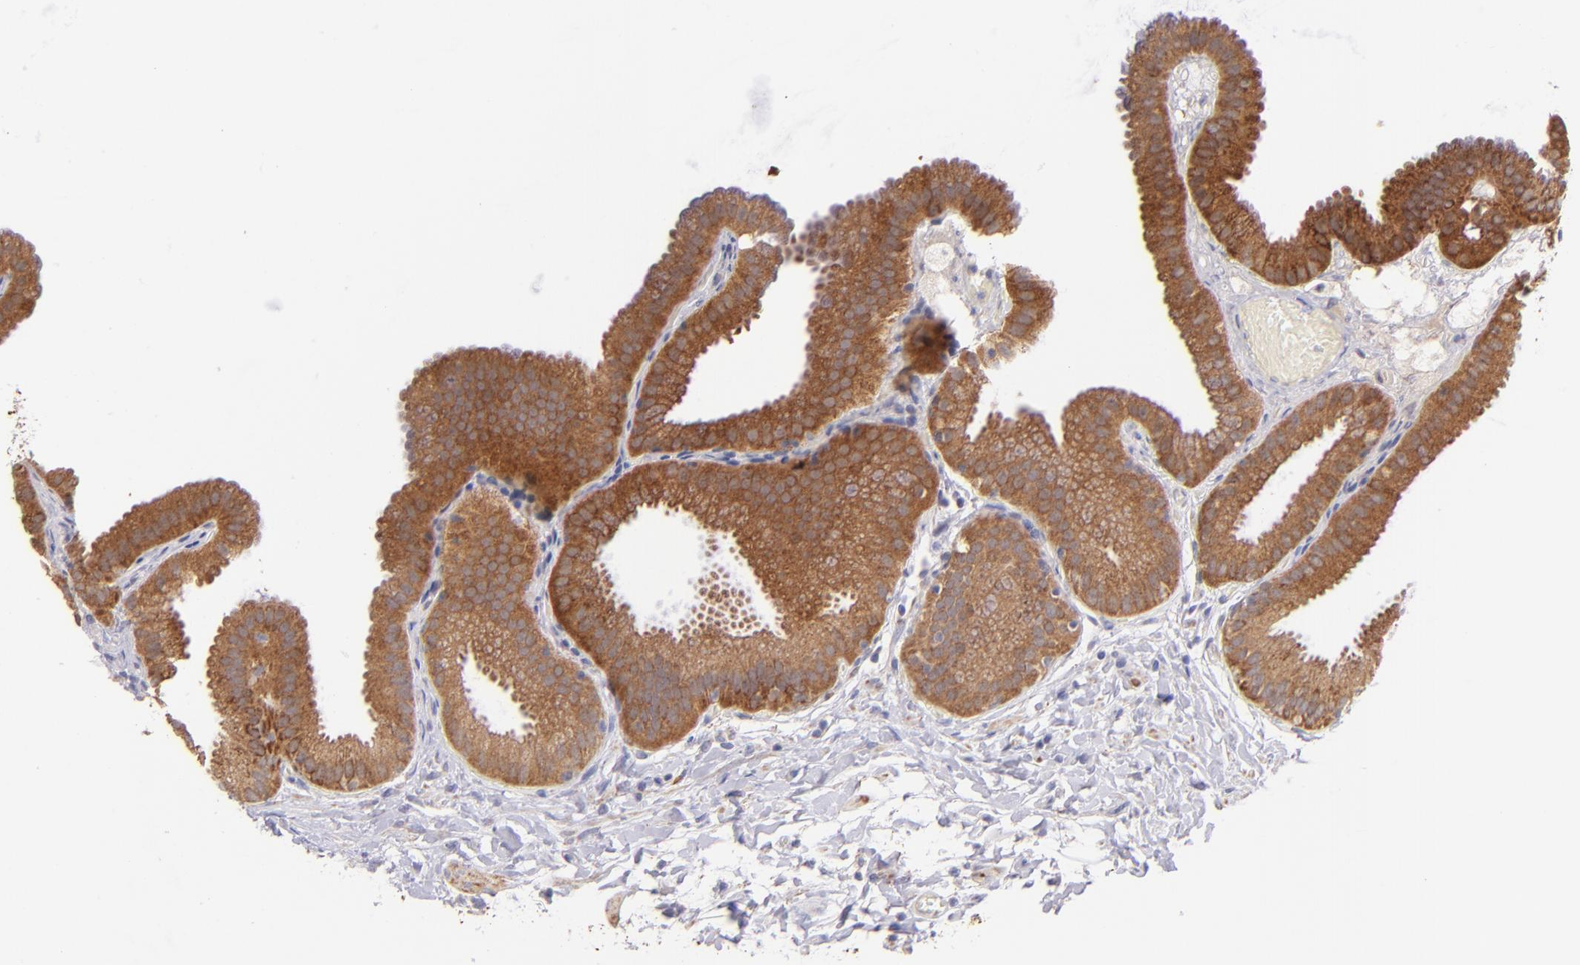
{"staining": {"intensity": "moderate", "quantity": ">75%", "location": "cytoplasmic/membranous"}, "tissue": "gallbladder", "cell_type": "Glandular cells", "image_type": "normal", "snomed": [{"axis": "morphology", "description": "Normal tissue, NOS"}, {"axis": "topography", "description": "Gallbladder"}], "caption": "Glandular cells display medium levels of moderate cytoplasmic/membranous expression in about >75% of cells in benign human gallbladder.", "gene": "SH2D4A", "patient": {"sex": "female", "age": 63}}